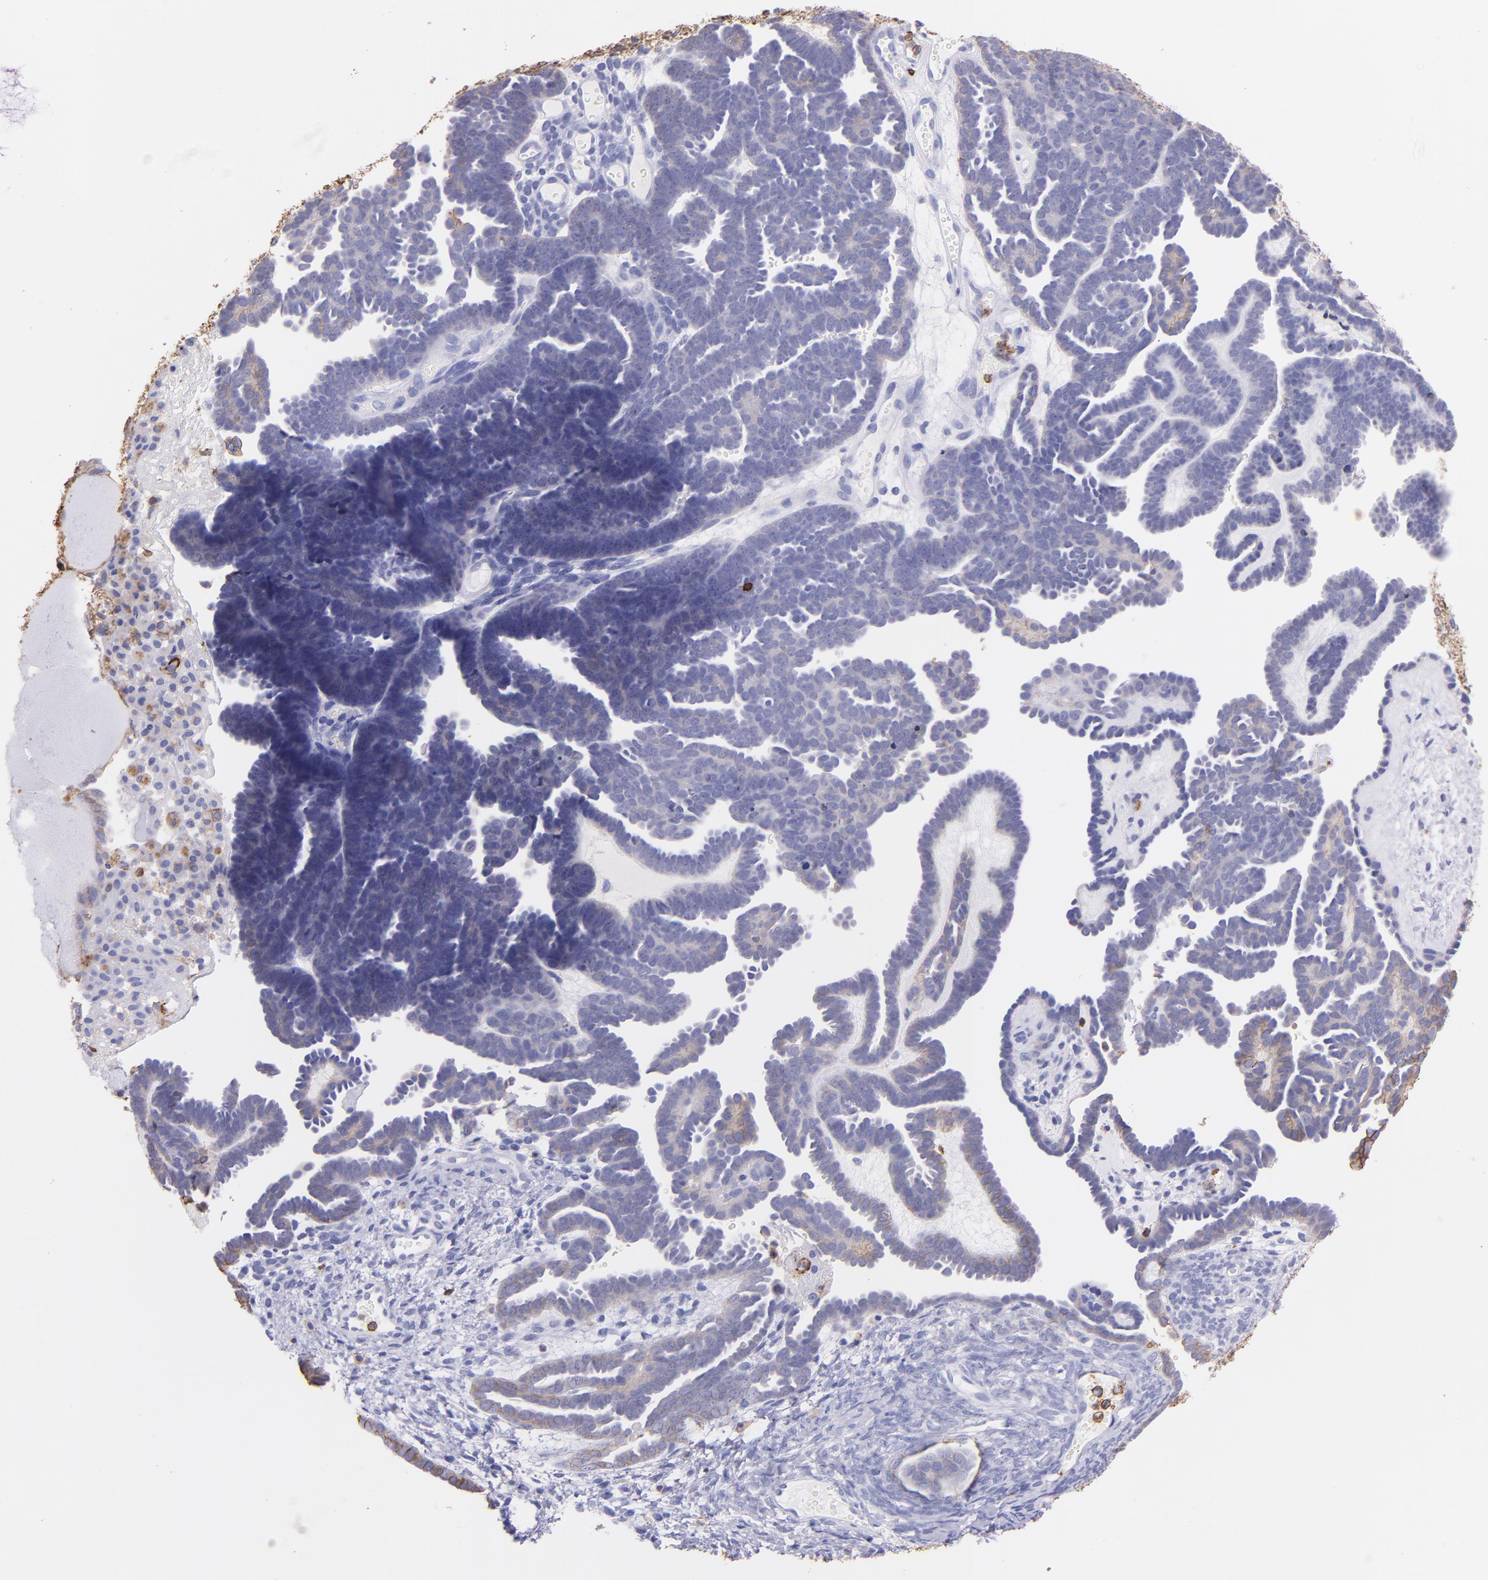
{"staining": {"intensity": "negative", "quantity": "none", "location": "none"}, "tissue": "endometrial cancer", "cell_type": "Tumor cells", "image_type": "cancer", "snomed": [{"axis": "morphology", "description": "Neoplasm, malignant, NOS"}, {"axis": "topography", "description": "Endometrium"}], "caption": "Malignant neoplasm (endometrial) was stained to show a protein in brown. There is no significant expression in tumor cells. (DAB immunohistochemistry (IHC) with hematoxylin counter stain).", "gene": "SPN", "patient": {"sex": "female", "age": 74}}